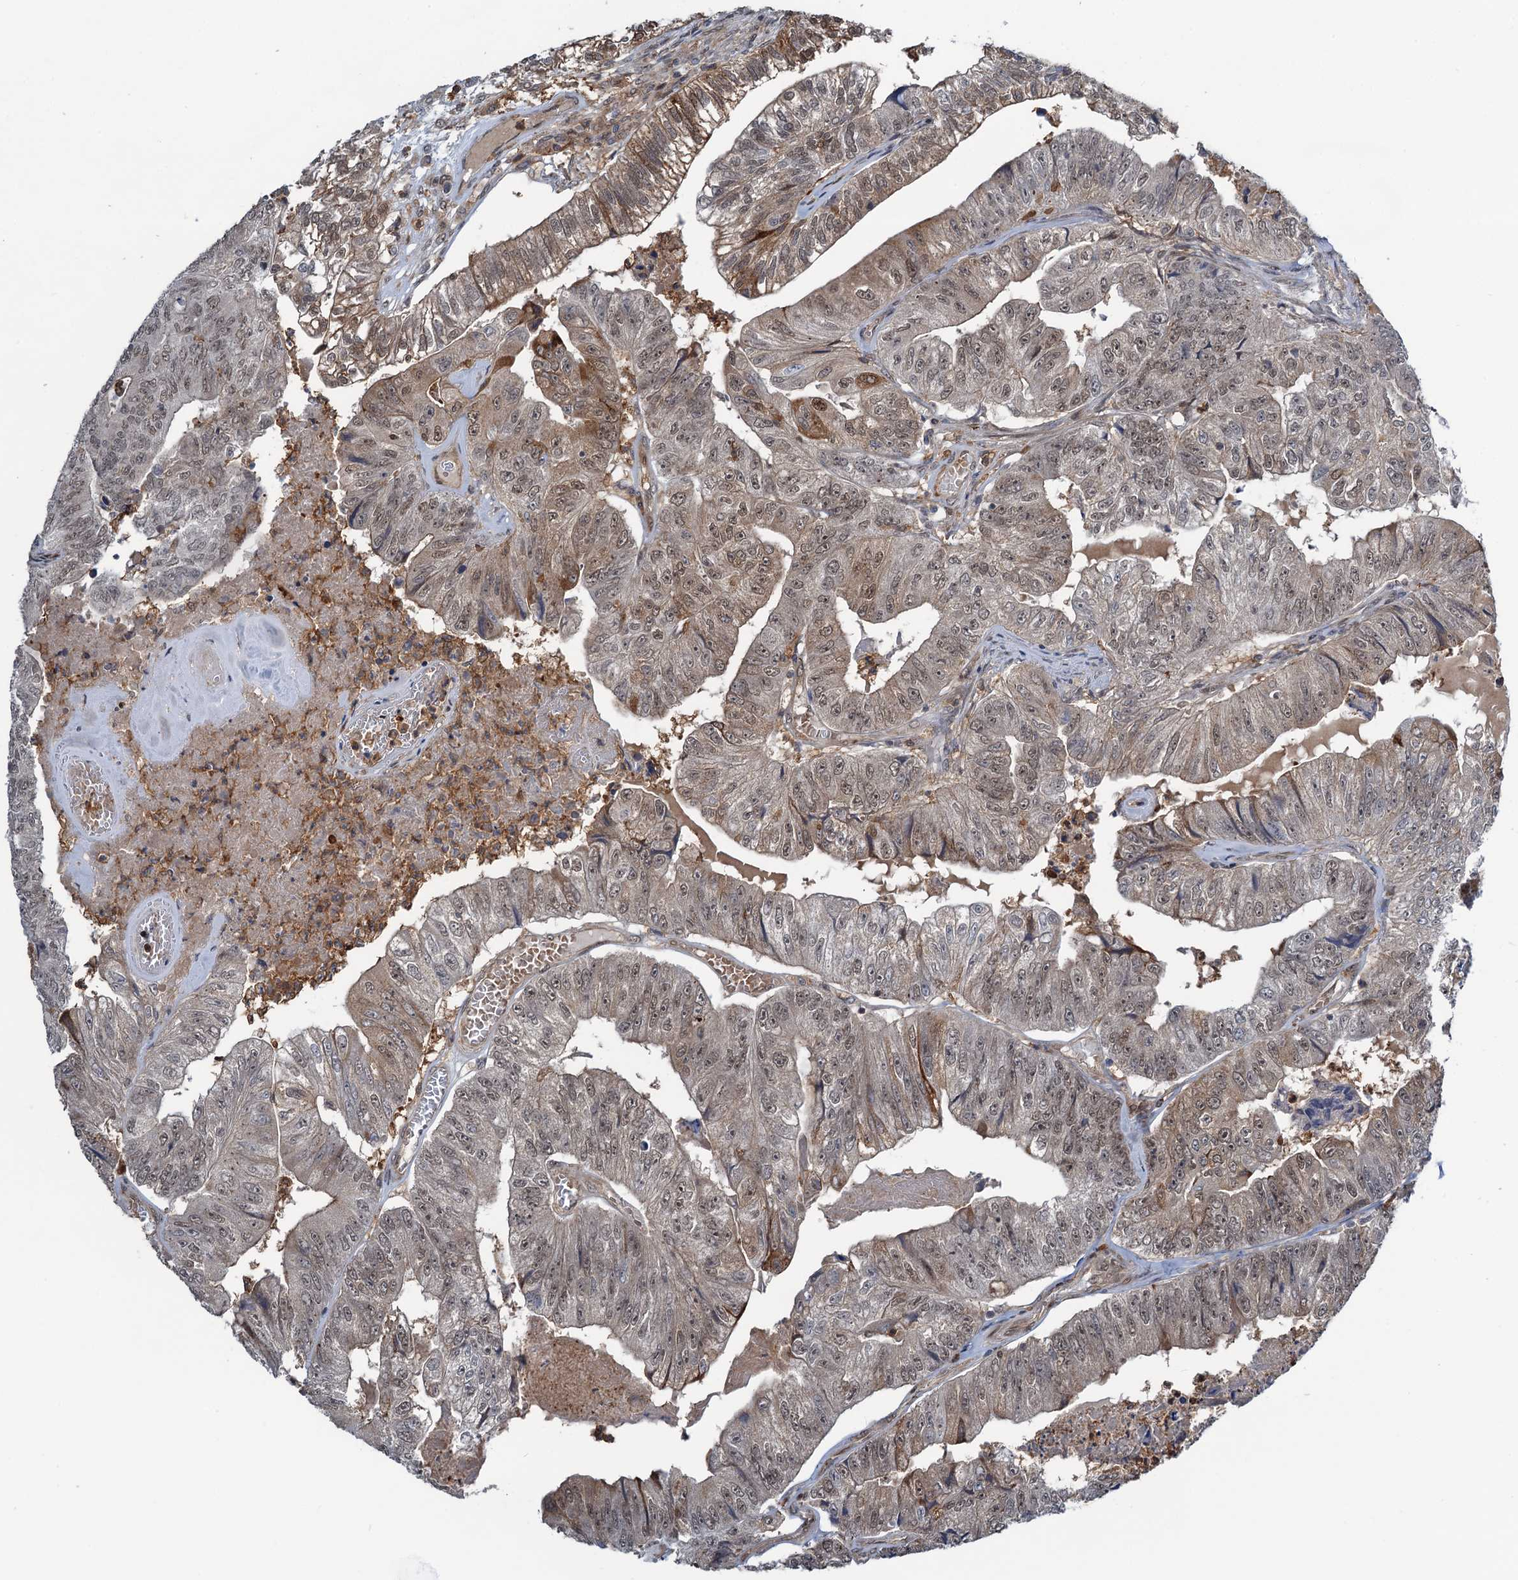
{"staining": {"intensity": "moderate", "quantity": "25%-75%", "location": "cytoplasmic/membranous,nuclear"}, "tissue": "colorectal cancer", "cell_type": "Tumor cells", "image_type": "cancer", "snomed": [{"axis": "morphology", "description": "Adenocarcinoma, NOS"}, {"axis": "topography", "description": "Colon"}], "caption": "Colorectal adenocarcinoma stained with IHC displays moderate cytoplasmic/membranous and nuclear positivity in approximately 25%-75% of tumor cells.", "gene": "ZNF609", "patient": {"sex": "female", "age": 67}}